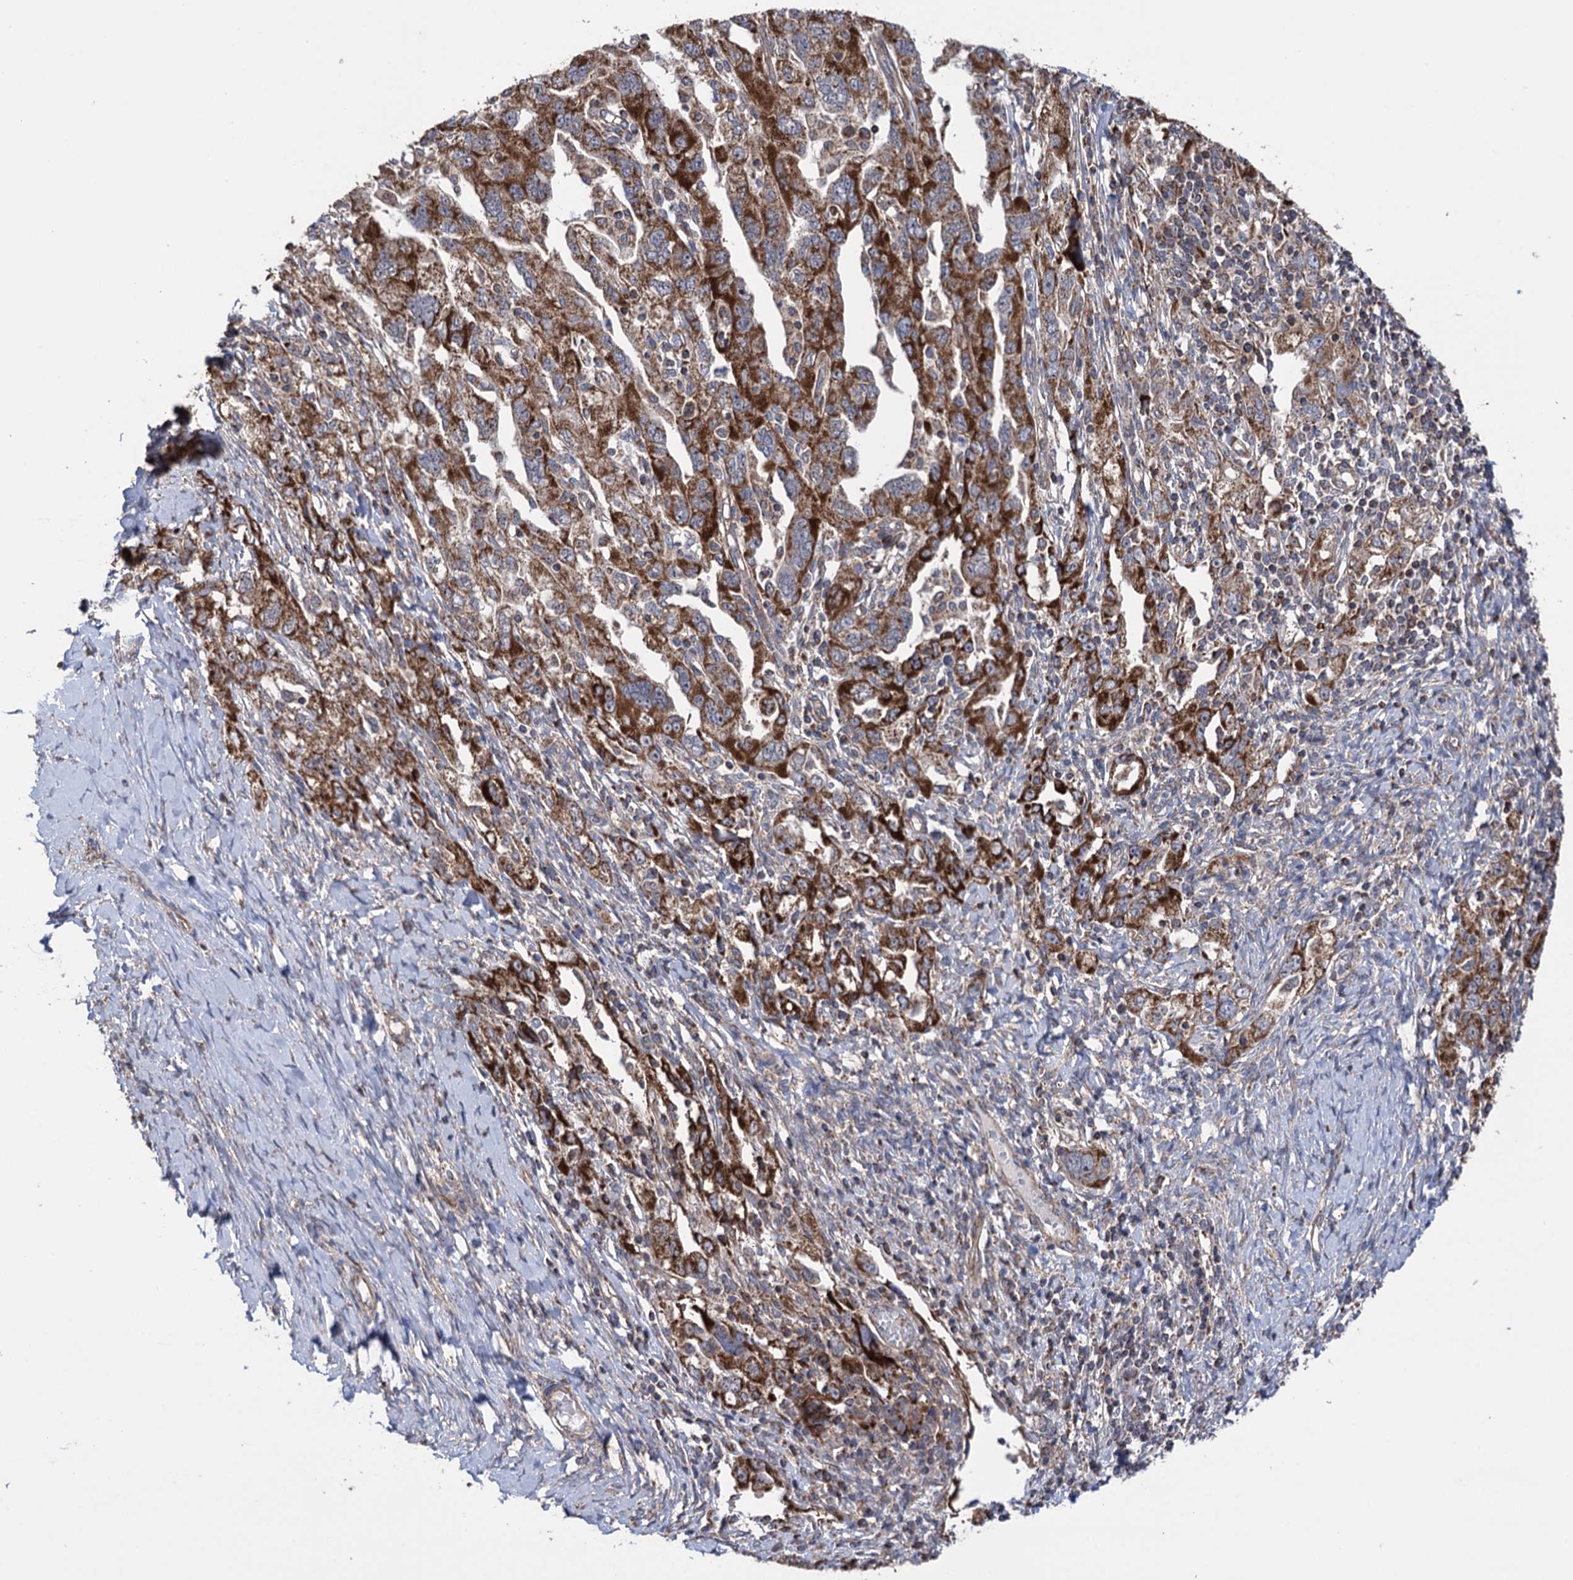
{"staining": {"intensity": "strong", "quantity": ">75%", "location": "cytoplasmic/membranous"}, "tissue": "ovarian cancer", "cell_type": "Tumor cells", "image_type": "cancer", "snomed": [{"axis": "morphology", "description": "Carcinoma, NOS"}, {"axis": "morphology", "description": "Cystadenocarcinoma, serous, NOS"}, {"axis": "topography", "description": "Ovary"}], "caption": "Protein expression analysis of human ovarian cancer (serous cystadenocarcinoma) reveals strong cytoplasmic/membranous expression in approximately >75% of tumor cells. The protein is stained brown, and the nuclei are stained in blue (DAB (3,3'-diaminobenzidine) IHC with brightfield microscopy, high magnification).", "gene": "SUCLA2", "patient": {"sex": "female", "age": 69}}